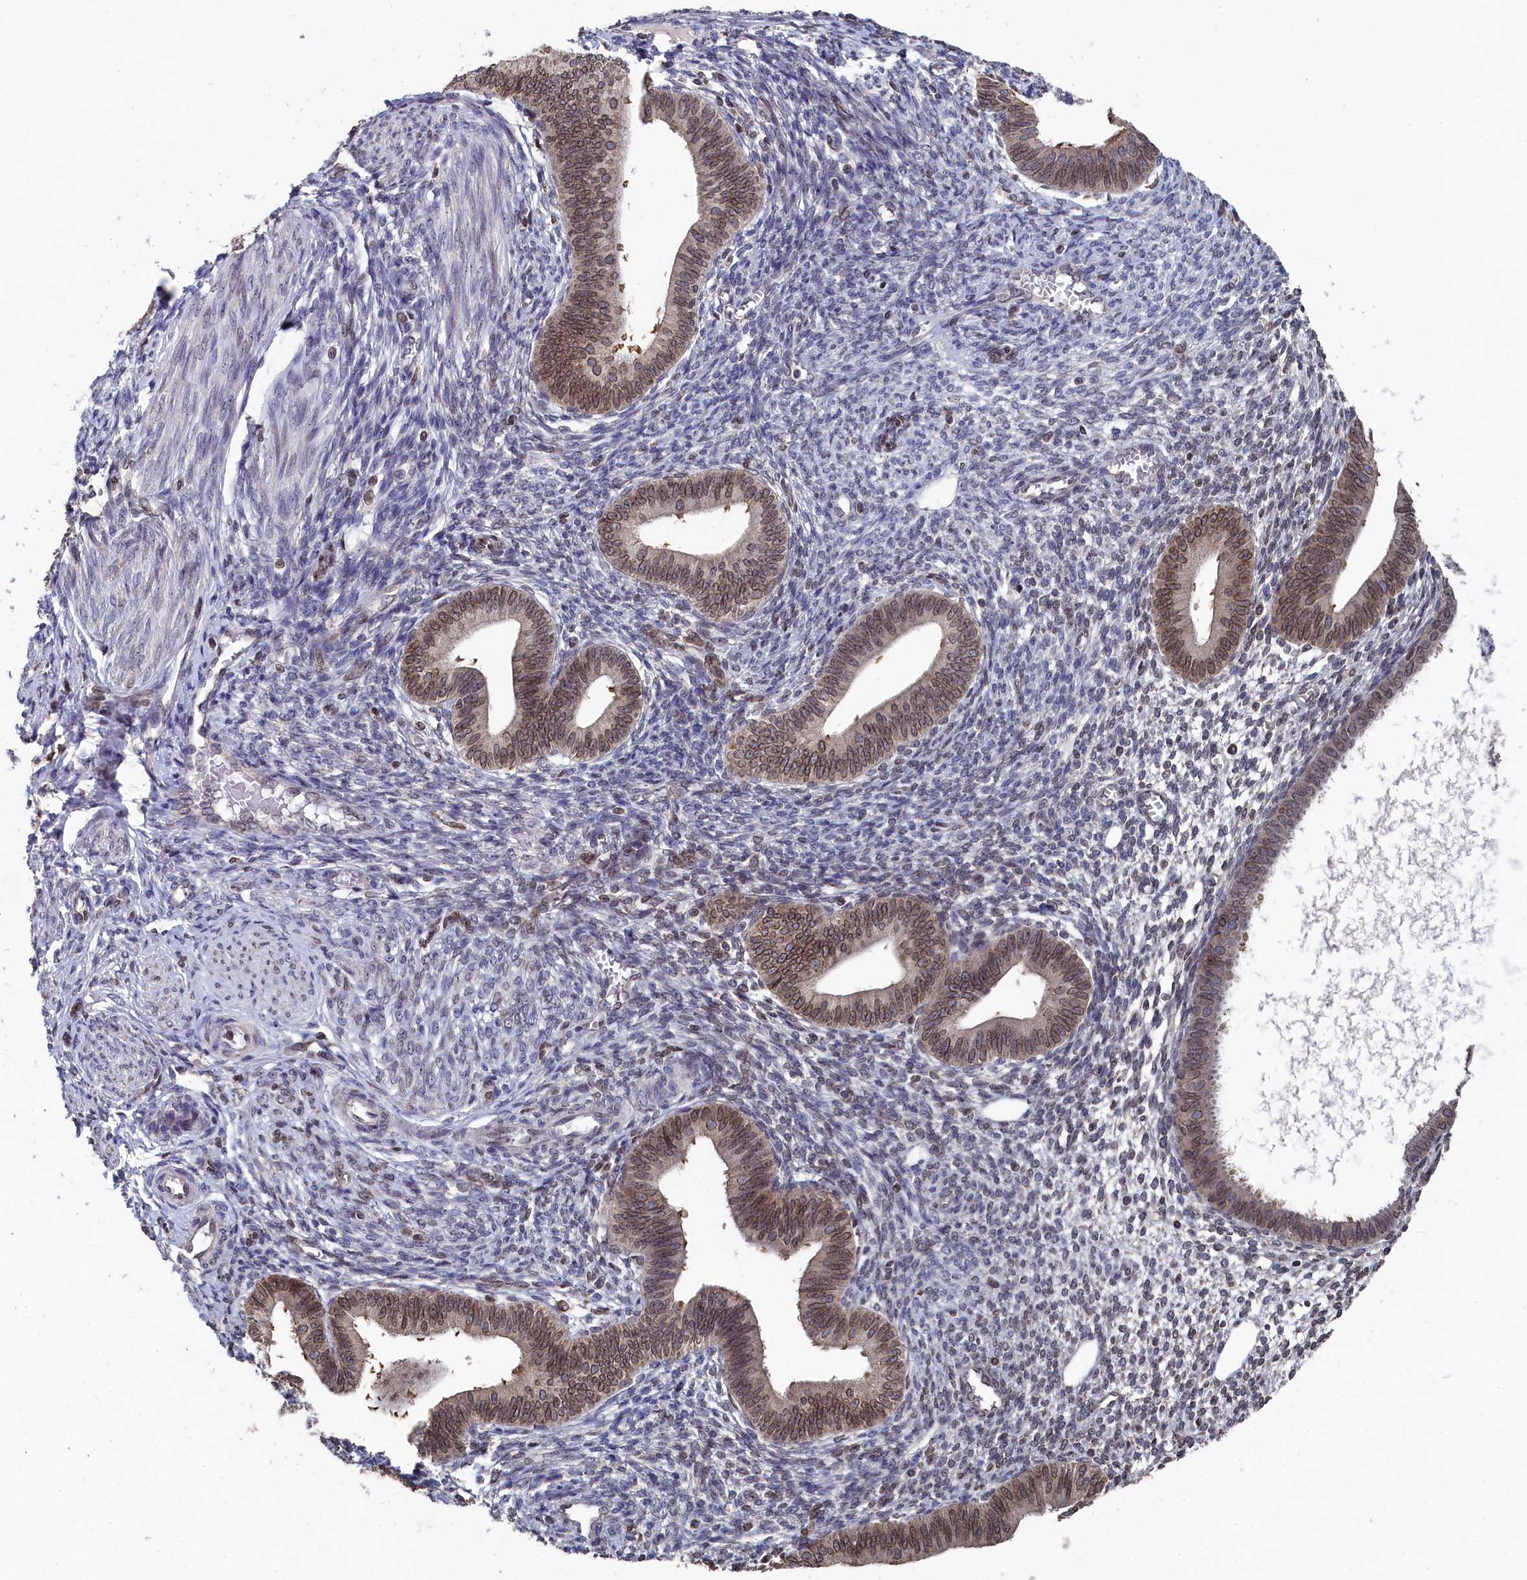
{"staining": {"intensity": "weak", "quantity": "25%-75%", "location": "cytoplasmic/membranous"}, "tissue": "endometrium", "cell_type": "Cells in endometrial stroma", "image_type": "normal", "snomed": [{"axis": "morphology", "description": "Normal tissue, NOS"}, {"axis": "topography", "description": "Endometrium"}], "caption": "Cells in endometrial stroma reveal low levels of weak cytoplasmic/membranous expression in about 25%-75% of cells in unremarkable endometrium.", "gene": "ANKEF1", "patient": {"sex": "female", "age": 46}}